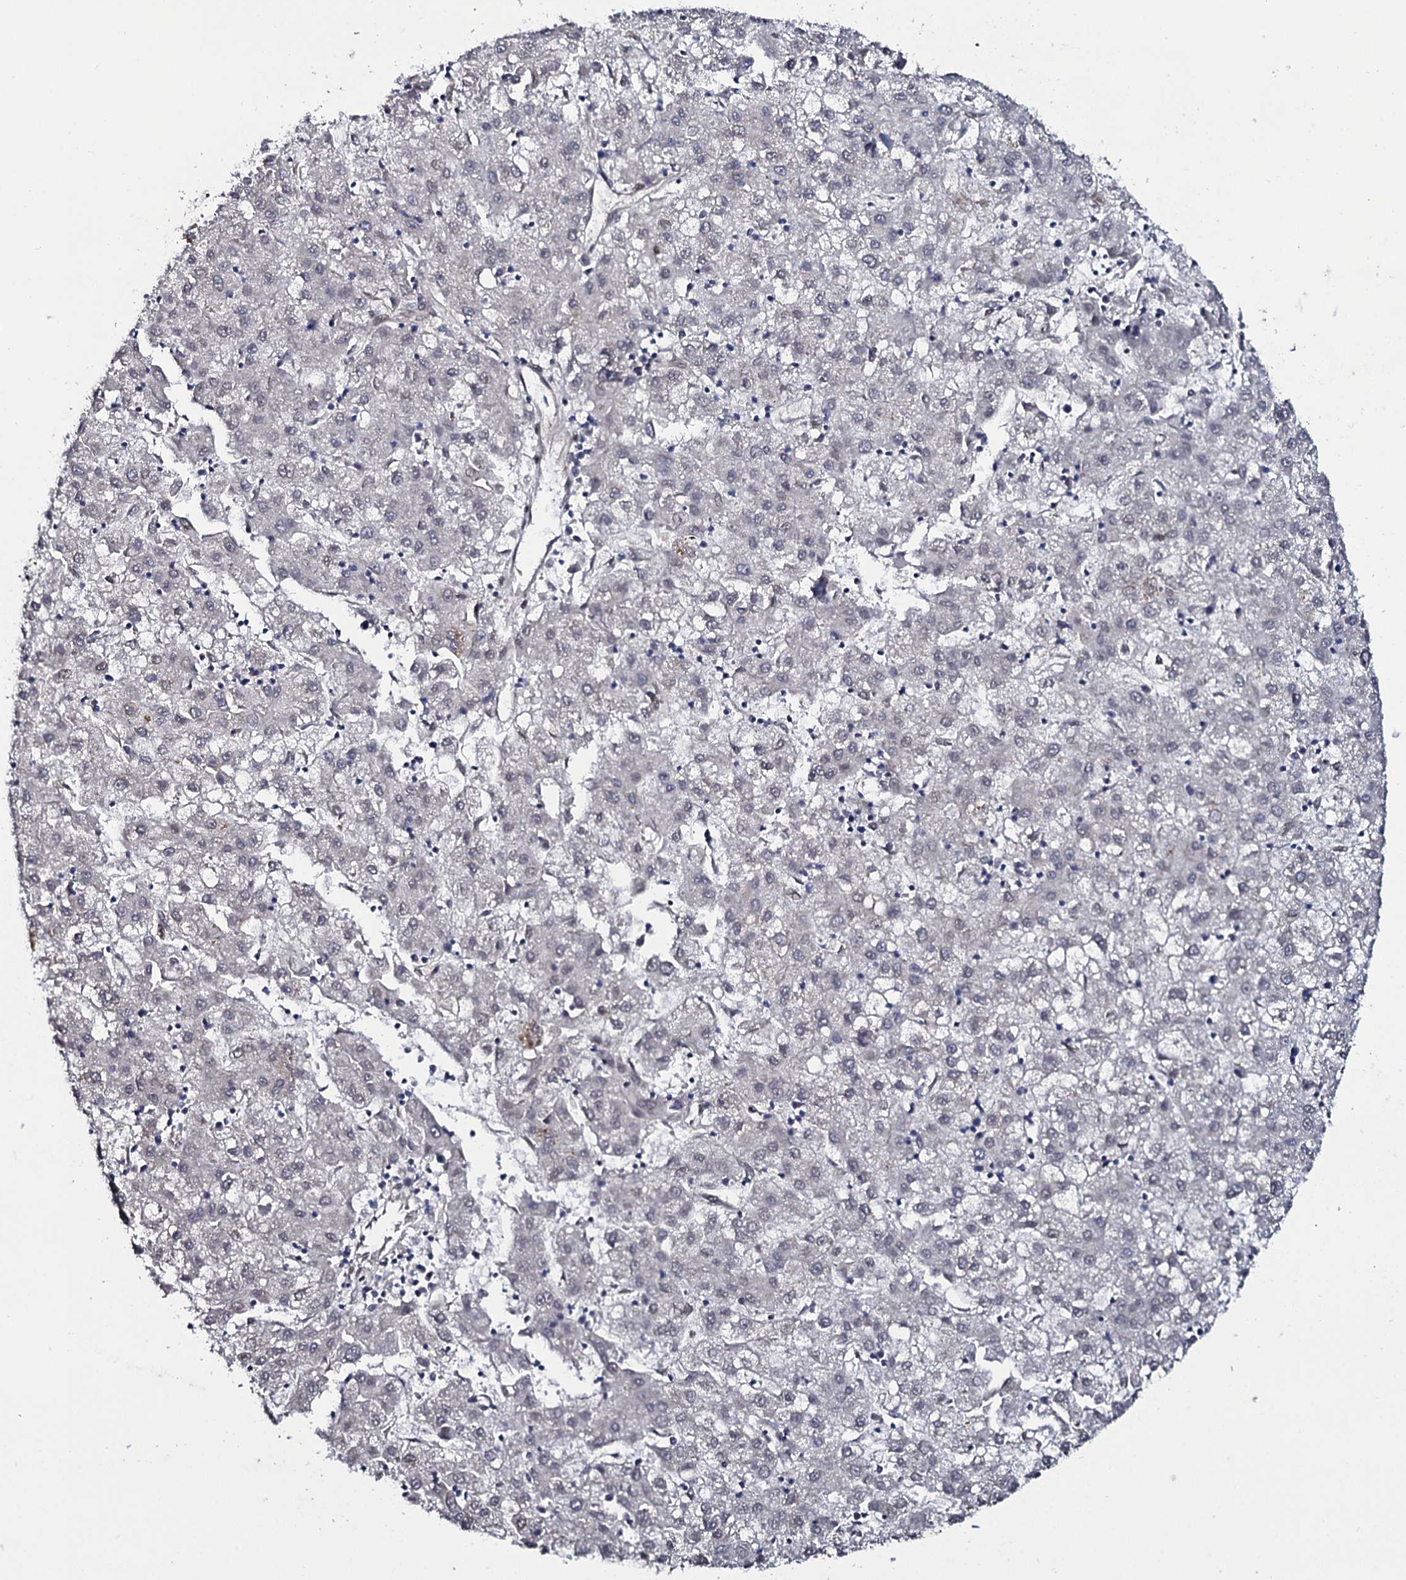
{"staining": {"intensity": "negative", "quantity": "none", "location": "none"}, "tissue": "liver cancer", "cell_type": "Tumor cells", "image_type": "cancer", "snomed": [{"axis": "morphology", "description": "Carcinoma, Hepatocellular, NOS"}, {"axis": "topography", "description": "Liver"}], "caption": "This is a photomicrograph of immunohistochemistry staining of hepatocellular carcinoma (liver), which shows no staining in tumor cells.", "gene": "TTC23", "patient": {"sex": "male", "age": 72}}